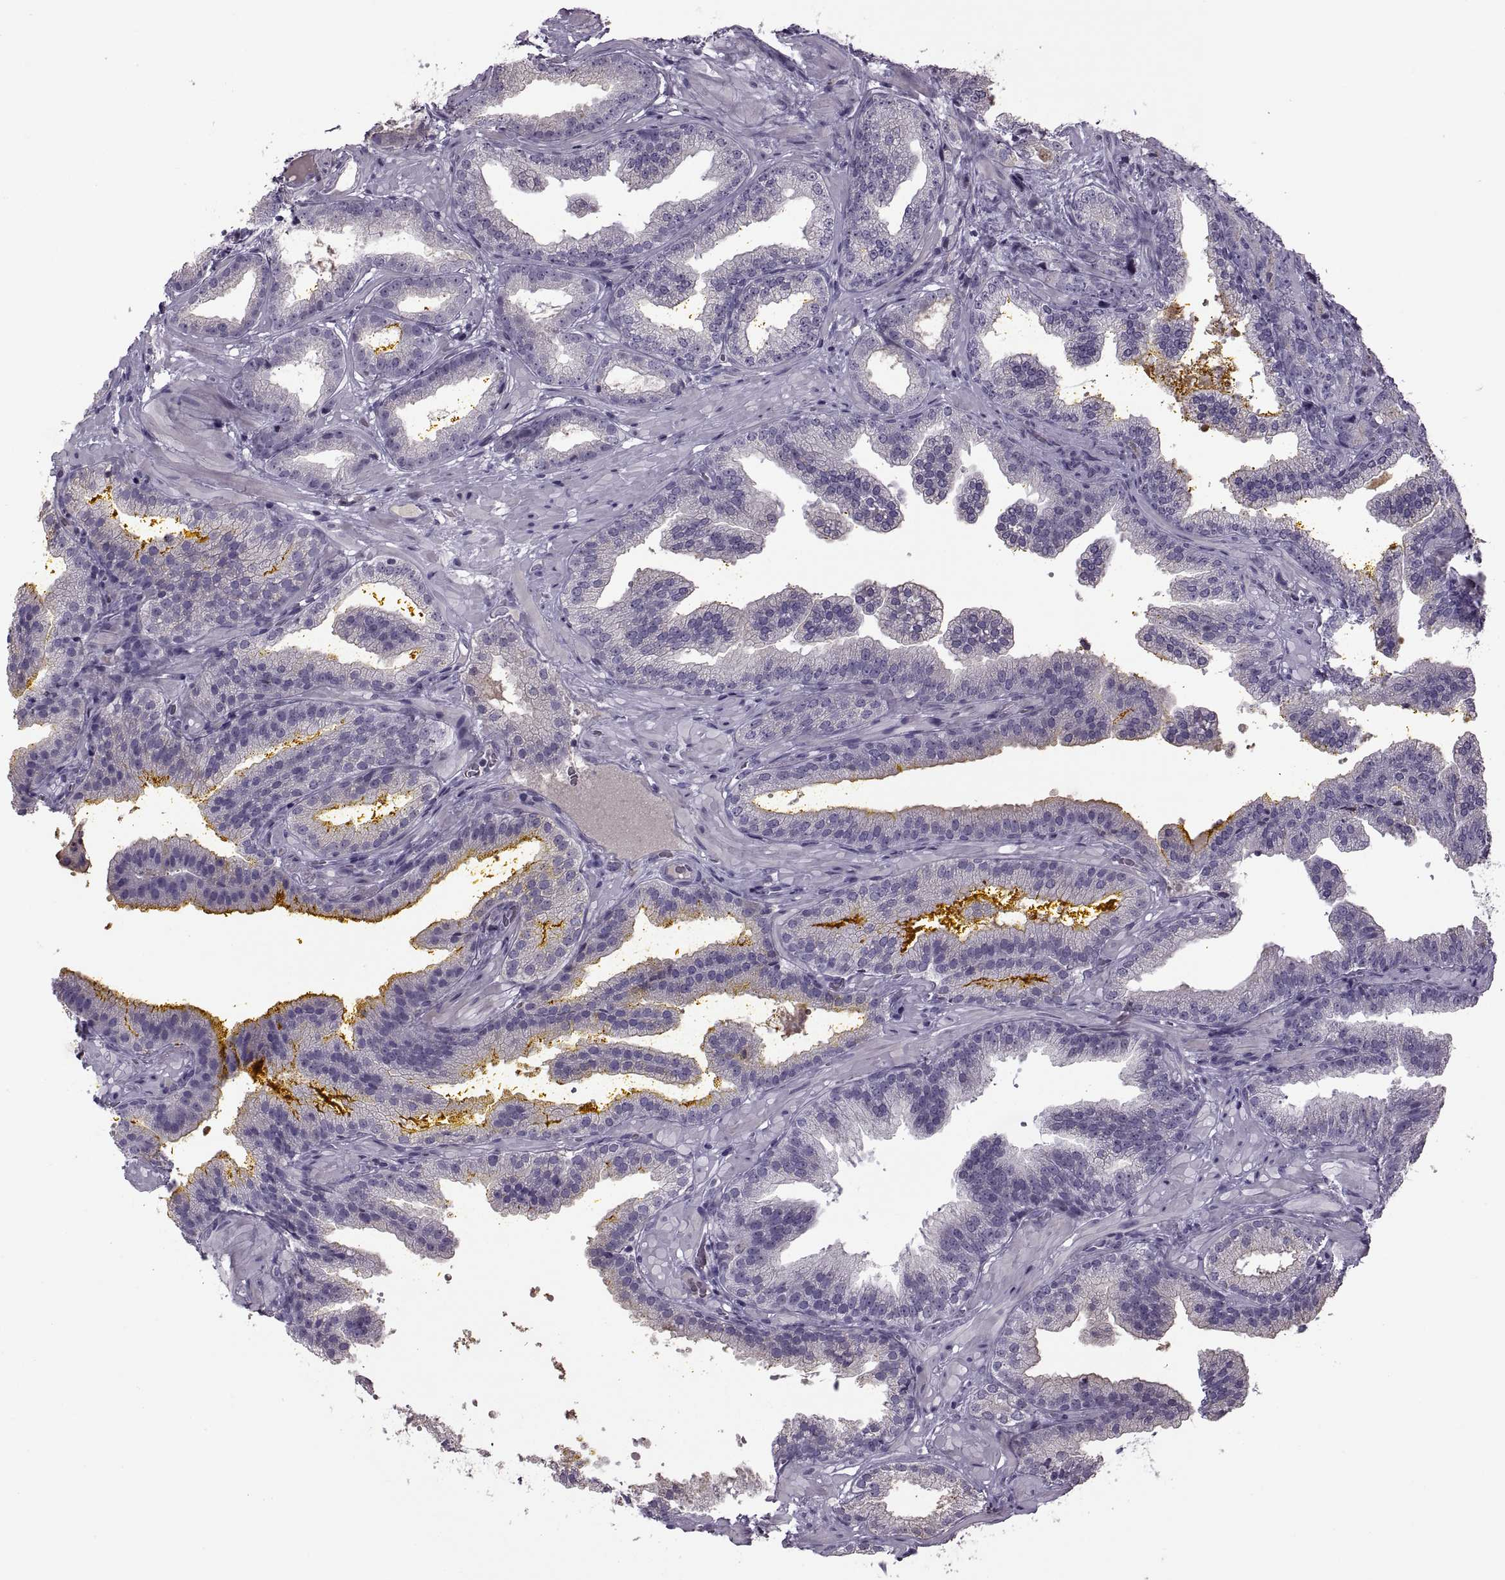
{"staining": {"intensity": "negative", "quantity": "none", "location": "none"}, "tissue": "prostate cancer", "cell_type": "Tumor cells", "image_type": "cancer", "snomed": [{"axis": "morphology", "description": "Adenocarcinoma, NOS"}, {"axis": "topography", "description": "Prostate"}], "caption": "High magnification brightfield microscopy of prostate cancer (adenocarcinoma) stained with DAB (3,3'-diaminobenzidine) (brown) and counterstained with hematoxylin (blue): tumor cells show no significant staining.", "gene": "RSPH6A", "patient": {"sex": "male", "age": 63}}